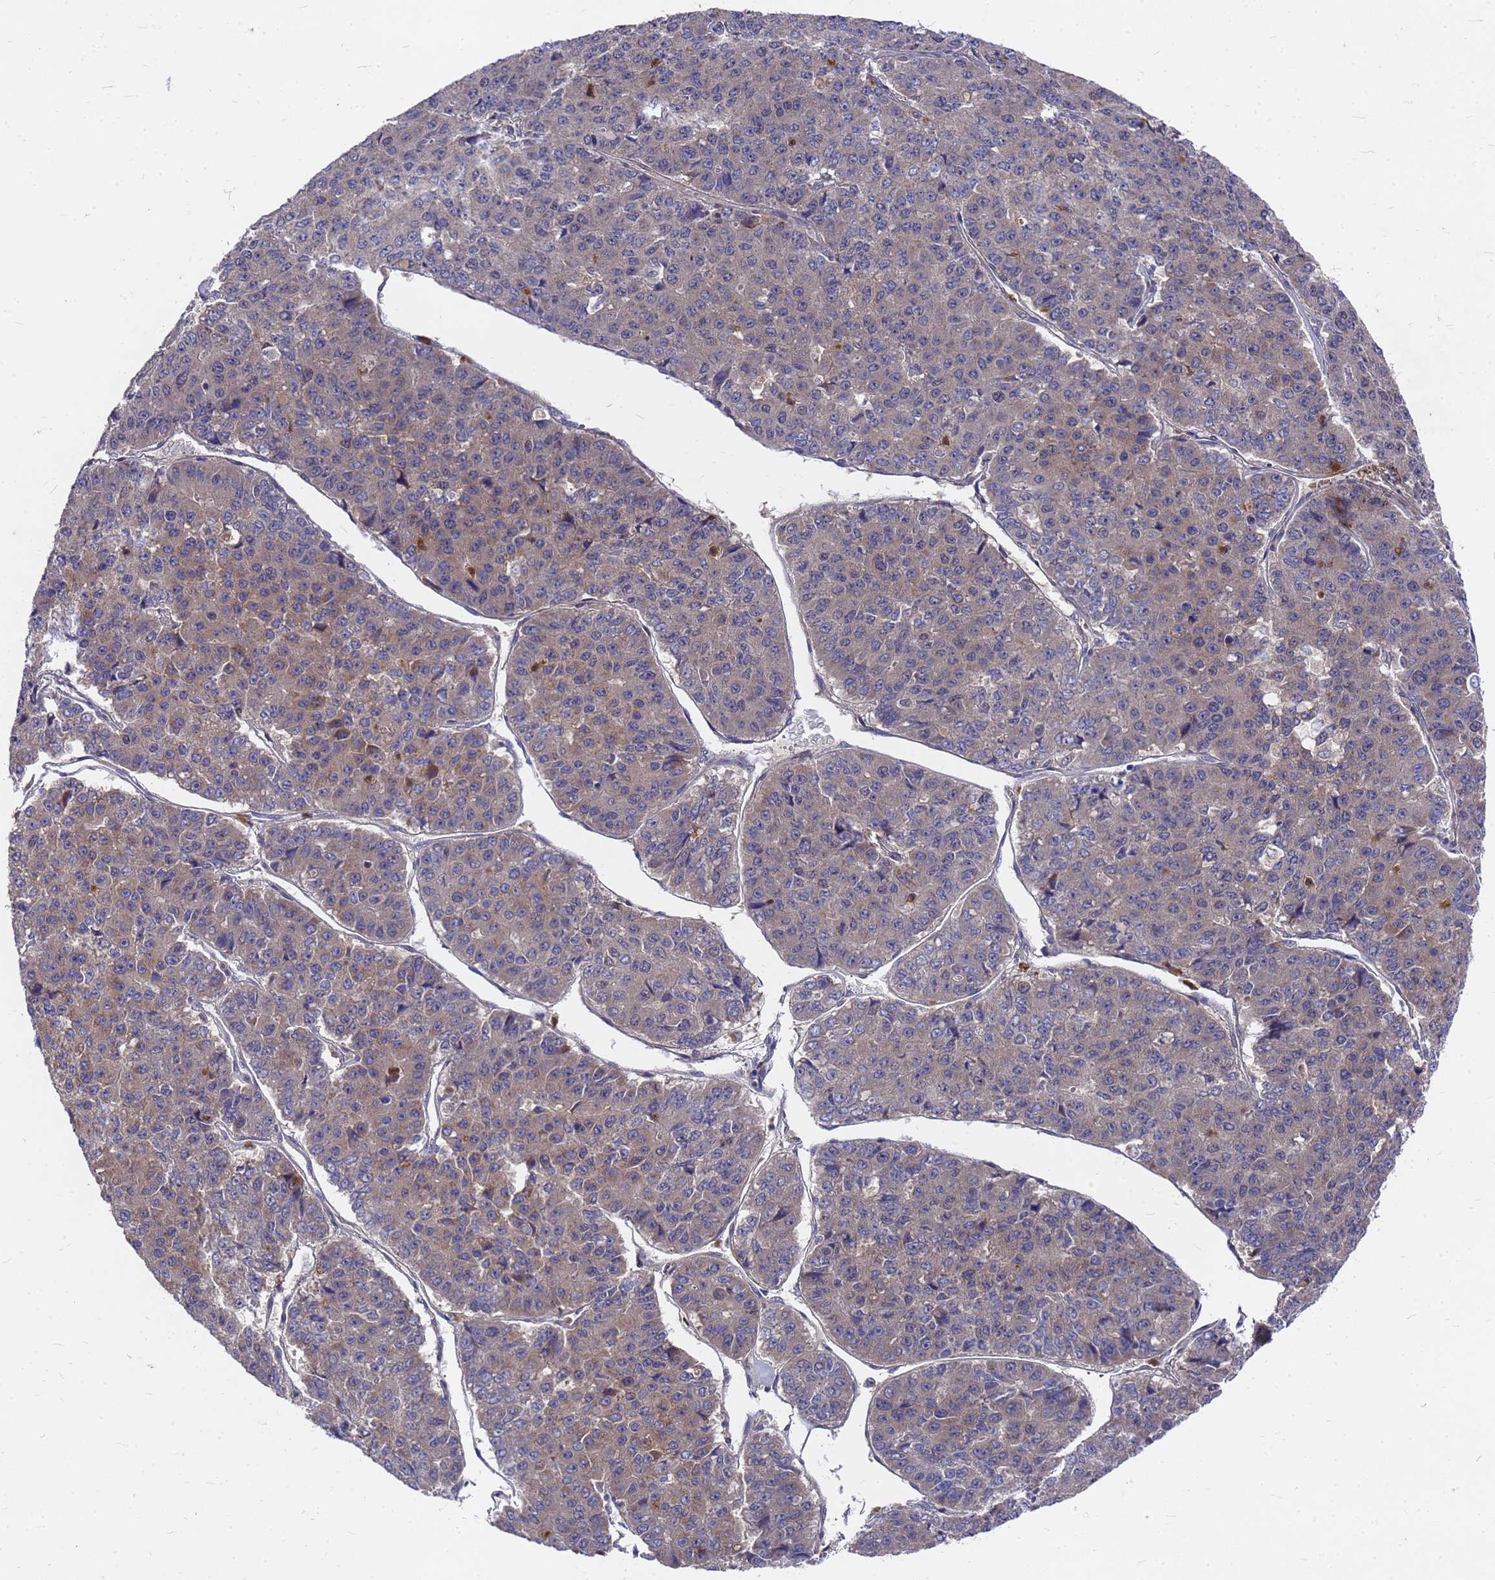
{"staining": {"intensity": "weak", "quantity": "<25%", "location": "cytoplasmic/membranous"}, "tissue": "pancreatic cancer", "cell_type": "Tumor cells", "image_type": "cancer", "snomed": [{"axis": "morphology", "description": "Adenocarcinoma, NOS"}, {"axis": "topography", "description": "Pancreas"}], "caption": "Human pancreatic cancer stained for a protein using immunohistochemistry (IHC) demonstrates no expression in tumor cells.", "gene": "ZNF717", "patient": {"sex": "male", "age": 50}}